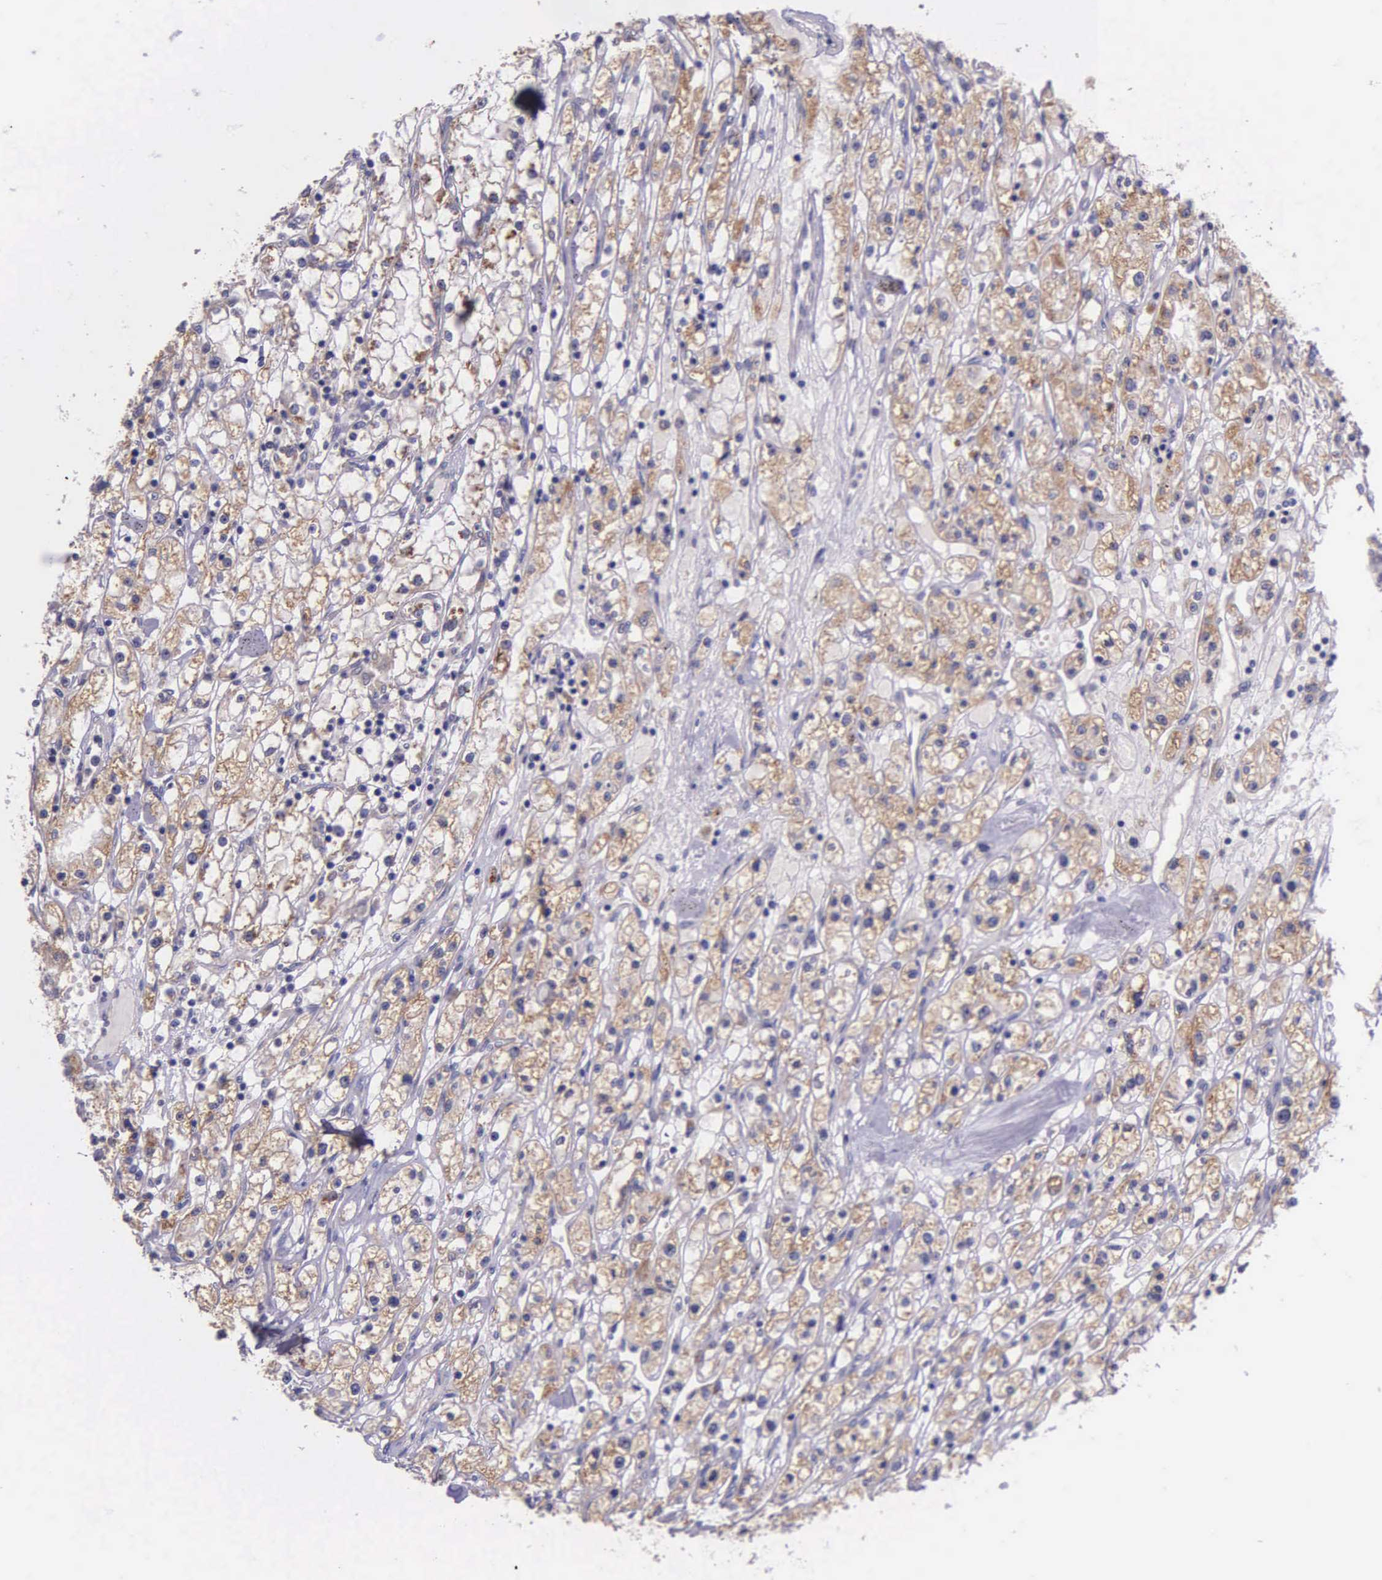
{"staining": {"intensity": "weak", "quantity": ">75%", "location": "cytoplasmic/membranous"}, "tissue": "renal cancer", "cell_type": "Tumor cells", "image_type": "cancer", "snomed": [{"axis": "morphology", "description": "Adenocarcinoma, NOS"}, {"axis": "topography", "description": "Kidney"}], "caption": "IHC image of neoplastic tissue: human adenocarcinoma (renal) stained using immunohistochemistry exhibits low levels of weak protein expression localized specifically in the cytoplasmic/membranous of tumor cells, appearing as a cytoplasmic/membranous brown color.", "gene": "NSDHL", "patient": {"sex": "male", "age": 56}}